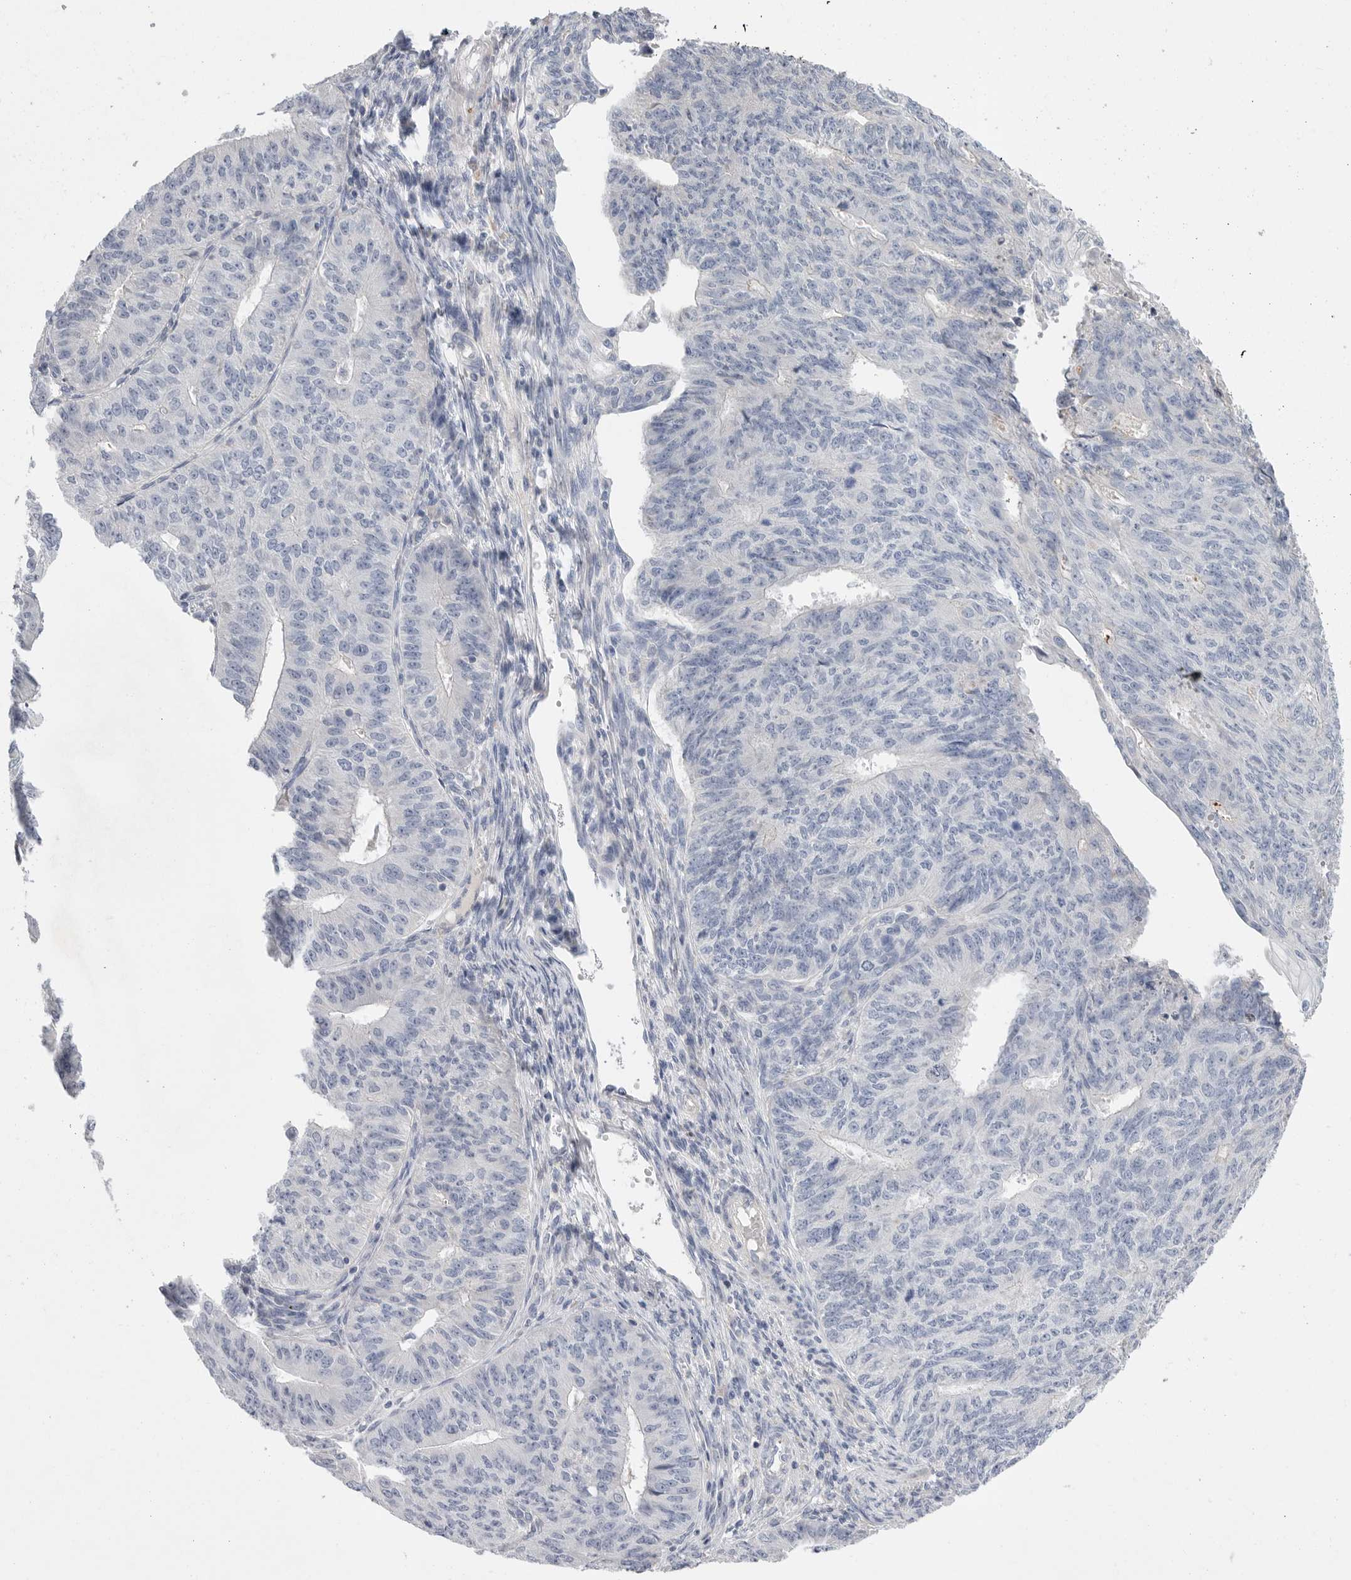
{"staining": {"intensity": "negative", "quantity": "none", "location": "none"}, "tissue": "endometrial cancer", "cell_type": "Tumor cells", "image_type": "cancer", "snomed": [{"axis": "morphology", "description": "Adenocarcinoma, NOS"}, {"axis": "topography", "description": "Endometrium"}], "caption": "Immunohistochemistry micrograph of neoplastic tissue: human endometrial cancer stained with DAB demonstrates no significant protein staining in tumor cells.", "gene": "CAMK2B", "patient": {"sex": "female", "age": 32}}